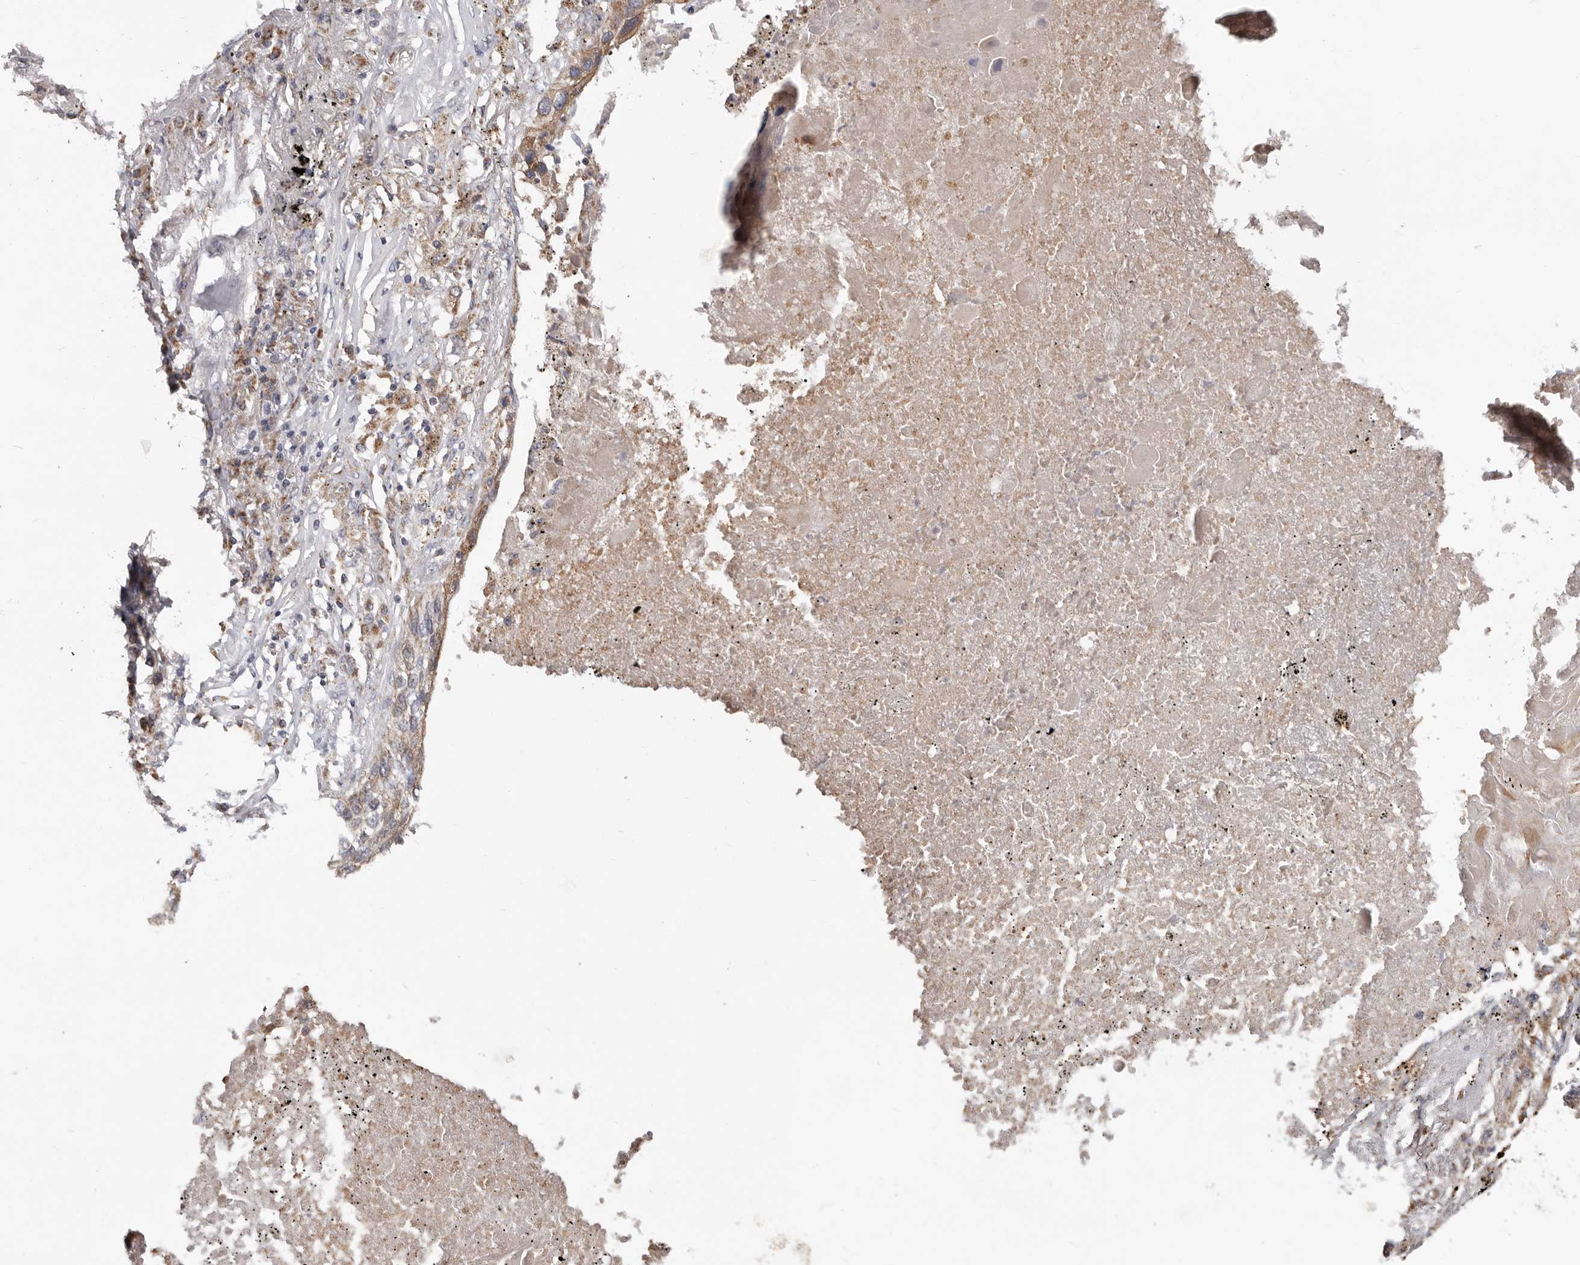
{"staining": {"intensity": "weak", "quantity": ">75%", "location": "cytoplasmic/membranous"}, "tissue": "lung cancer", "cell_type": "Tumor cells", "image_type": "cancer", "snomed": [{"axis": "morphology", "description": "Squamous cell carcinoma, NOS"}, {"axis": "topography", "description": "Lung"}], "caption": "About >75% of tumor cells in human lung cancer display weak cytoplasmic/membranous protein staining as visualized by brown immunohistochemical staining.", "gene": "MRPL18", "patient": {"sex": "female", "age": 63}}